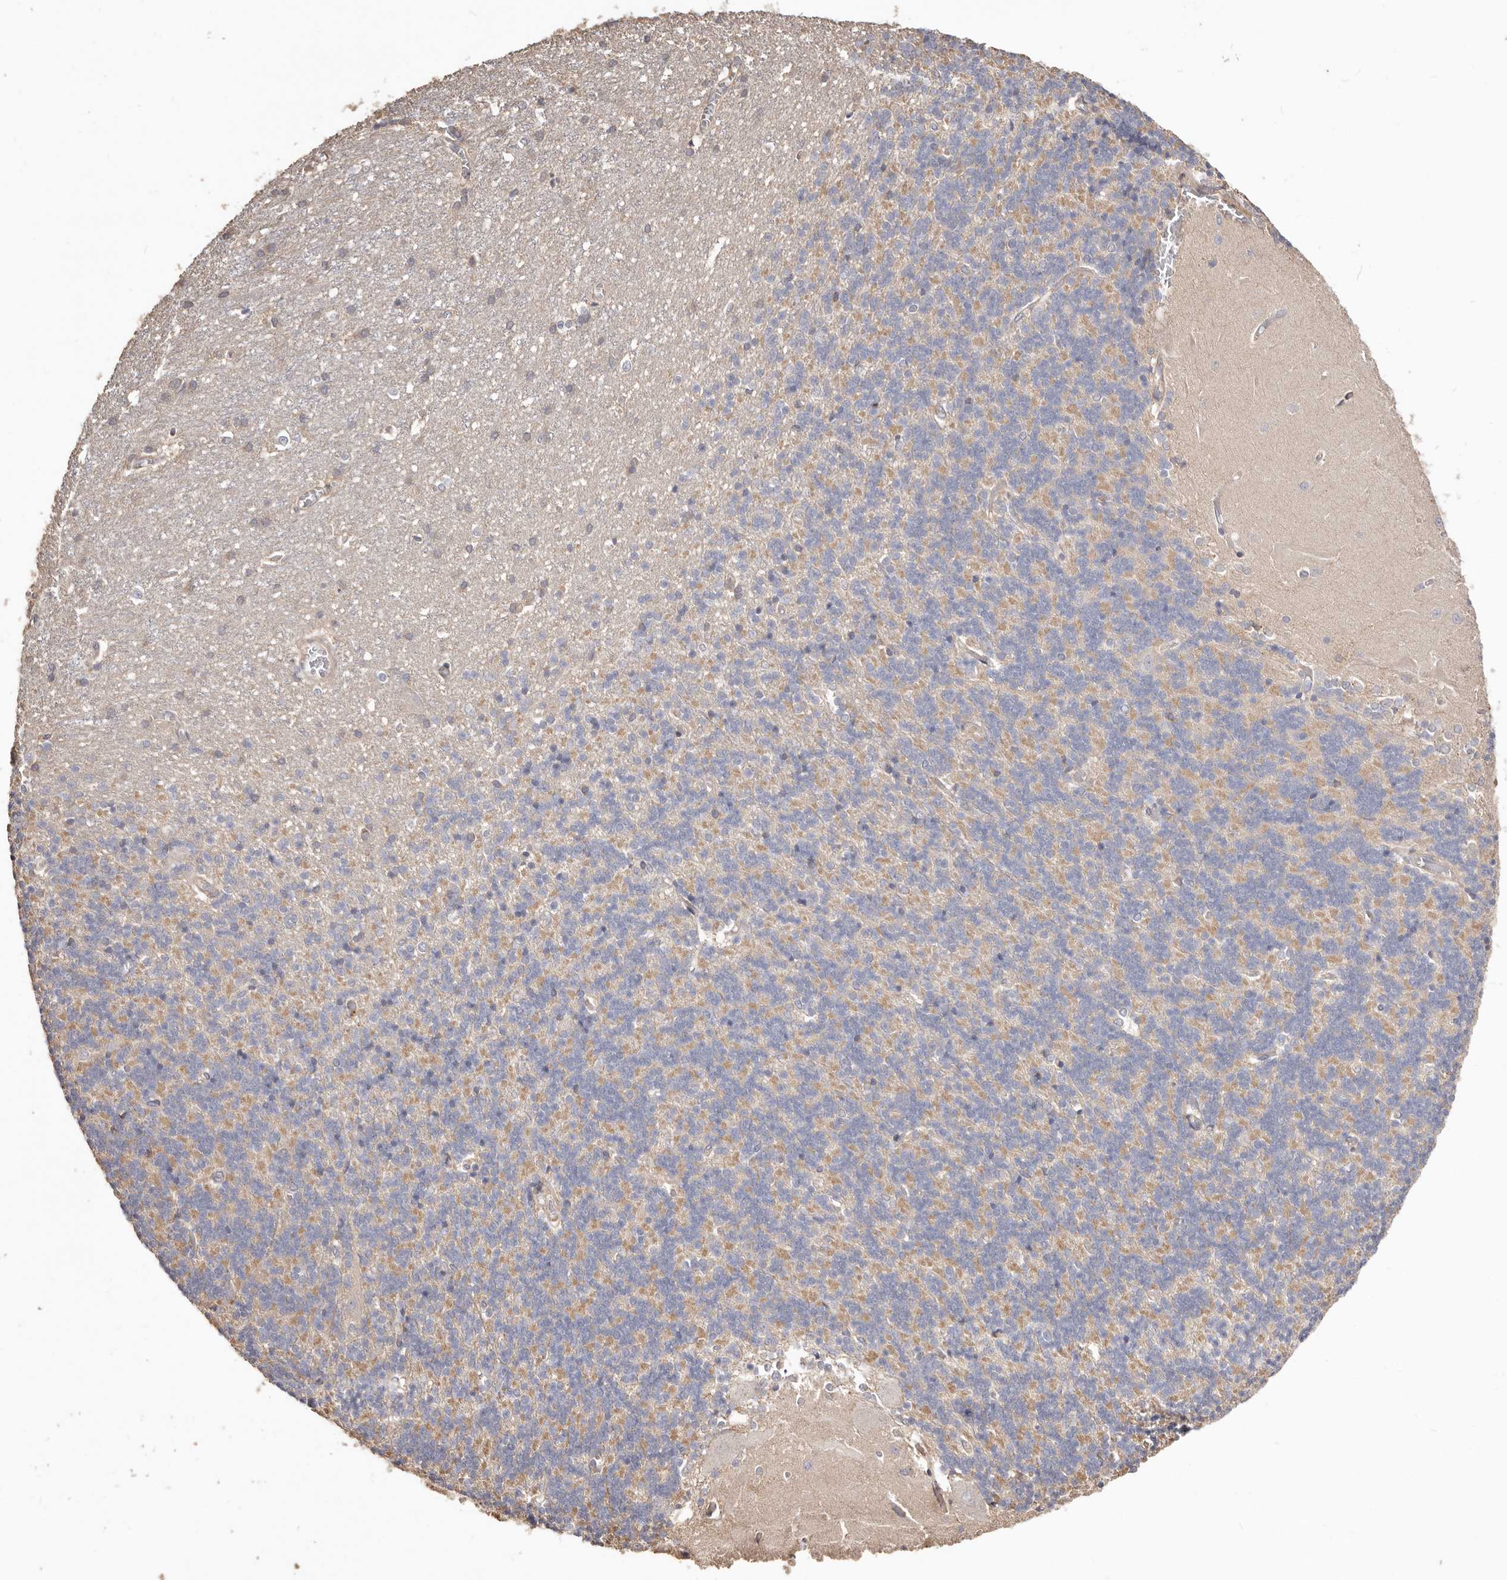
{"staining": {"intensity": "weak", "quantity": "25%-75%", "location": "cytoplasmic/membranous"}, "tissue": "cerebellum", "cell_type": "Cells in granular layer", "image_type": "normal", "snomed": [{"axis": "morphology", "description": "Normal tissue, NOS"}, {"axis": "topography", "description": "Cerebellum"}], "caption": "Benign cerebellum displays weak cytoplasmic/membranous expression in approximately 25%-75% of cells in granular layer.", "gene": "LRRC25", "patient": {"sex": "male", "age": 37}}